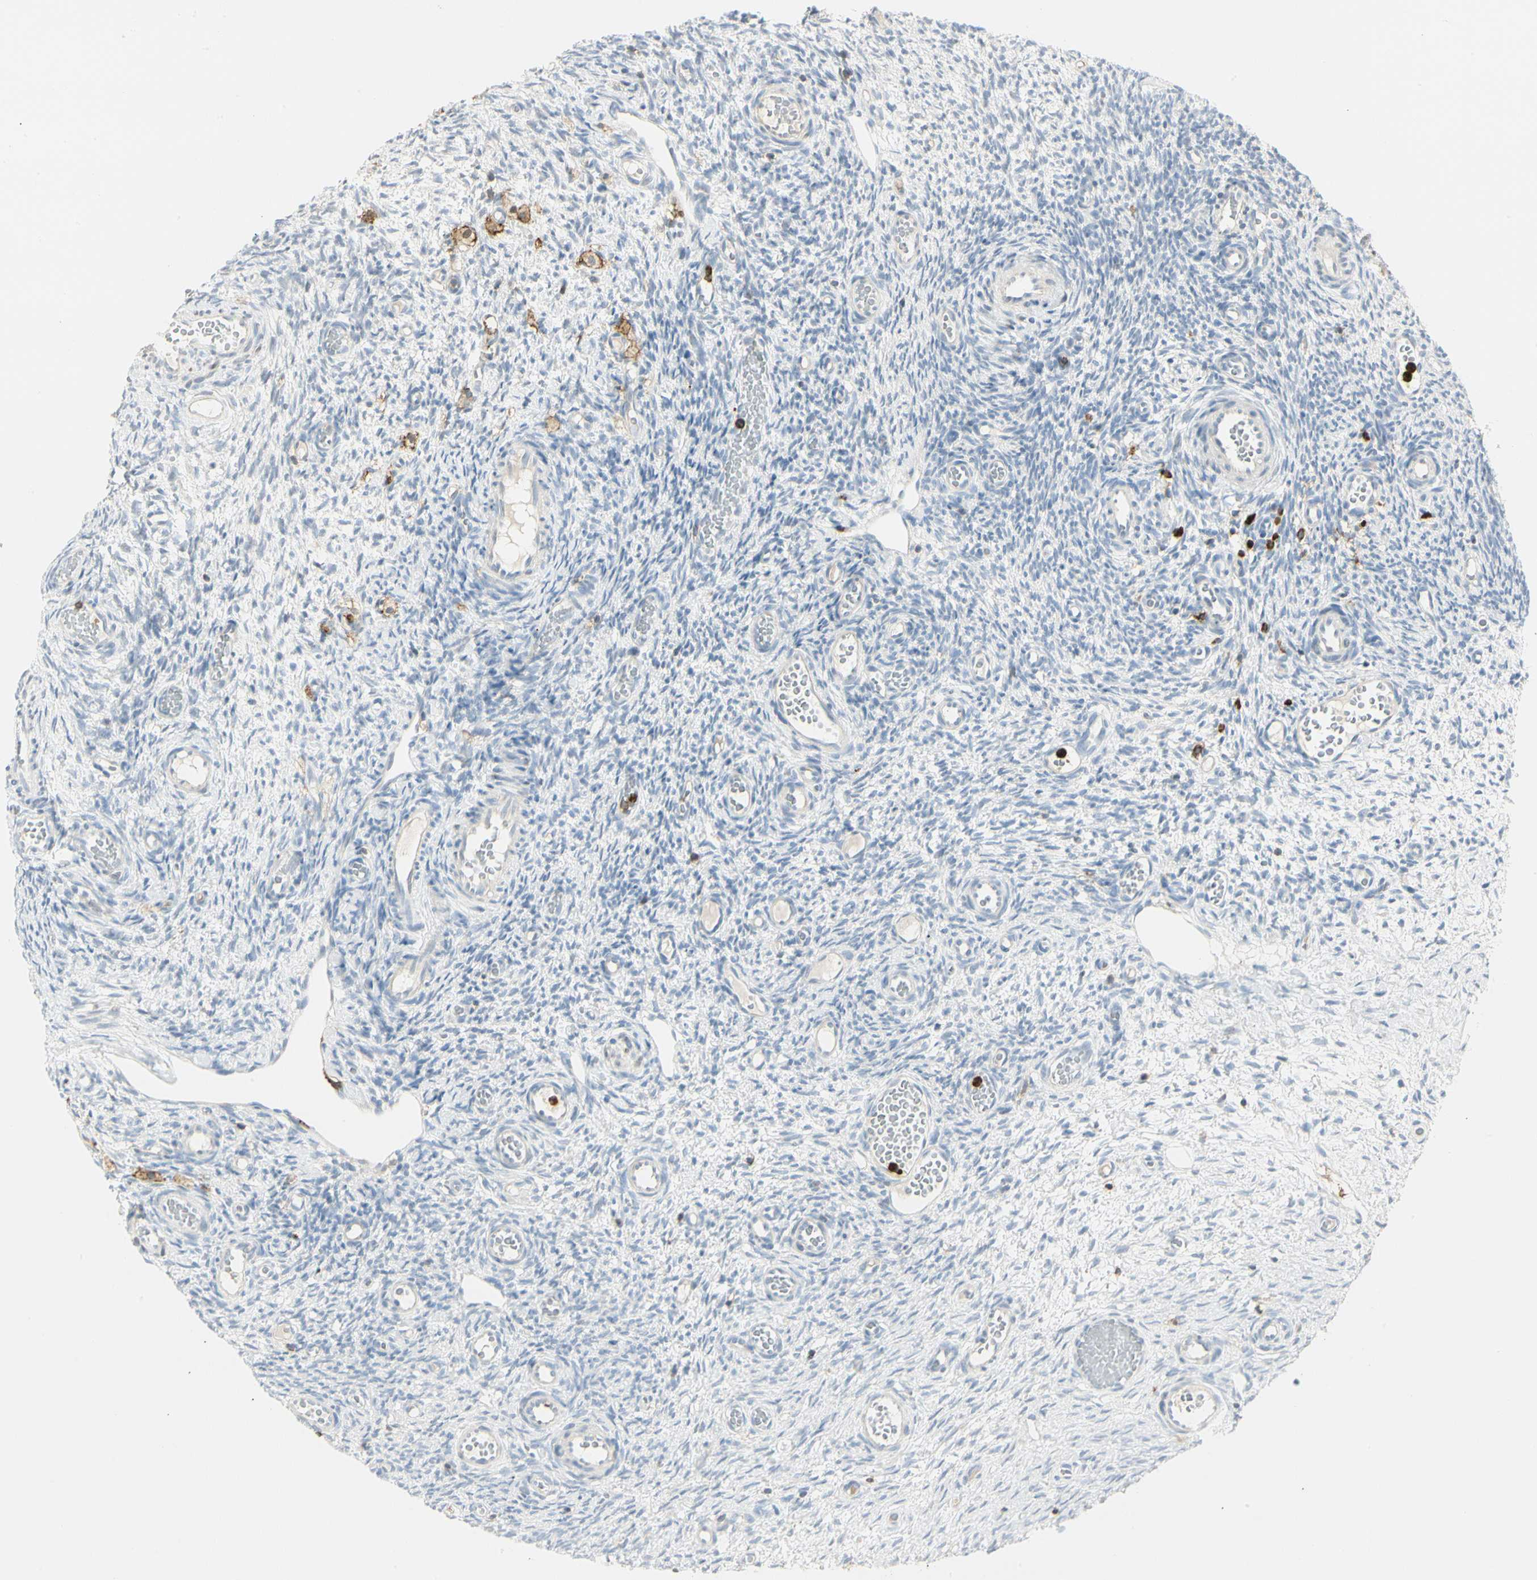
{"staining": {"intensity": "negative", "quantity": "none", "location": "none"}, "tissue": "ovary", "cell_type": "Ovarian stroma cells", "image_type": "normal", "snomed": [{"axis": "morphology", "description": "Normal tissue, NOS"}, {"axis": "topography", "description": "Ovary"}], "caption": "This is a histopathology image of immunohistochemistry (IHC) staining of normal ovary, which shows no positivity in ovarian stroma cells. (Brightfield microscopy of DAB (3,3'-diaminobenzidine) immunohistochemistry at high magnification).", "gene": "ITGB2", "patient": {"sex": "female", "age": 35}}